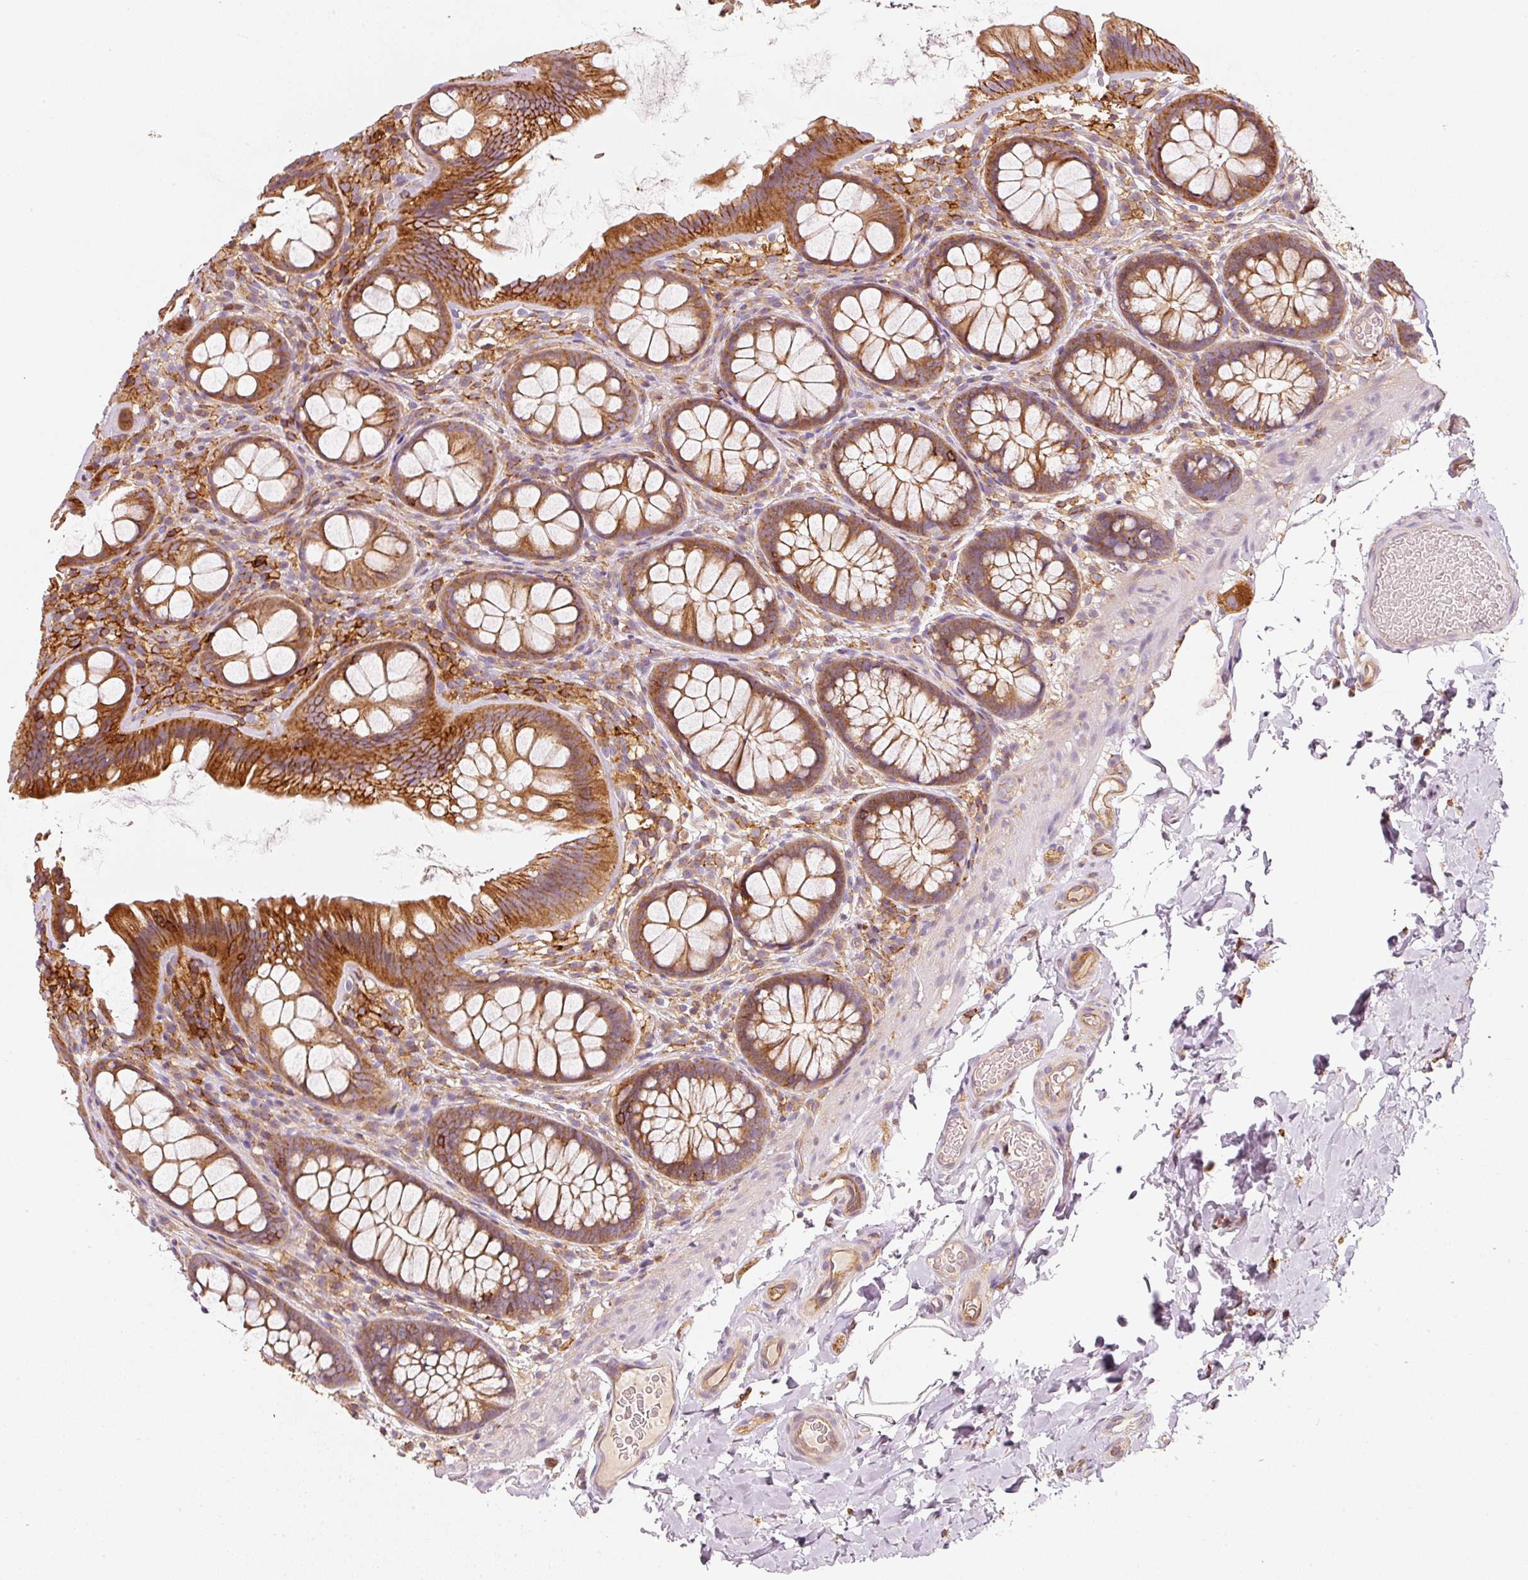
{"staining": {"intensity": "moderate", "quantity": ">75%", "location": "cytoplasmic/membranous"}, "tissue": "colon", "cell_type": "Endothelial cells", "image_type": "normal", "snomed": [{"axis": "morphology", "description": "Normal tissue, NOS"}, {"axis": "topography", "description": "Colon"}], "caption": "Unremarkable colon displays moderate cytoplasmic/membranous staining in about >75% of endothelial cells.", "gene": "IQGAP2", "patient": {"sex": "male", "age": 46}}